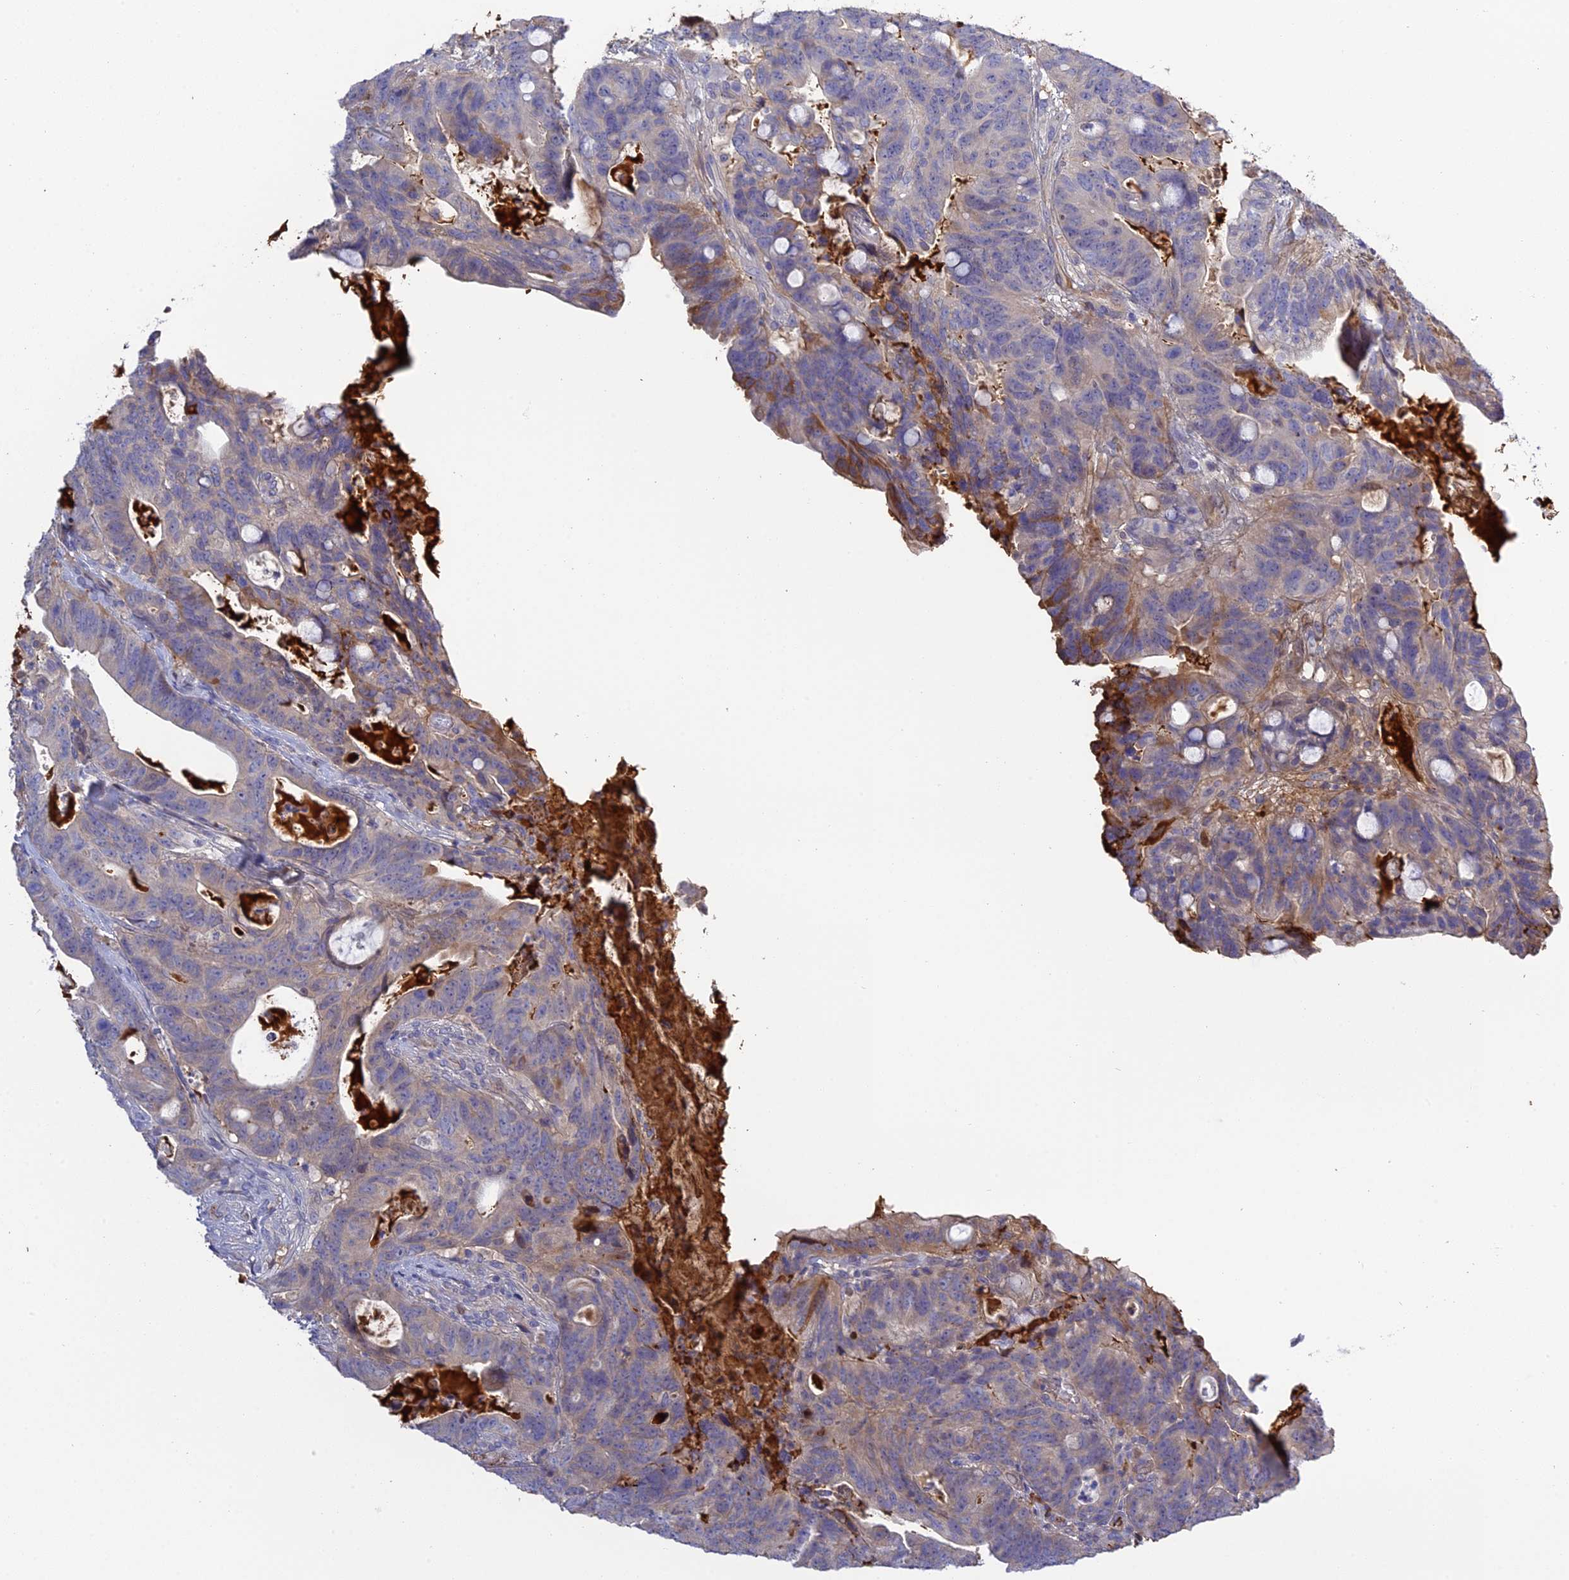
{"staining": {"intensity": "moderate", "quantity": "<25%", "location": "cytoplasmic/membranous"}, "tissue": "colorectal cancer", "cell_type": "Tumor cells", "image_type": "cancer", "snomed": [{"axis": "morphology", "description": "Adenocarcinoma, NOS"}, {"axis": "topography", "description": "Colon"}], "caption": "Approximately <25% of tumor cells in colorectal cancer show moderate cytoplasmic/membranous protein staining as visualized by brown immunohistochemical staining.", "gene": "PZP", "patient": {"sex": "female", "age": 82}}